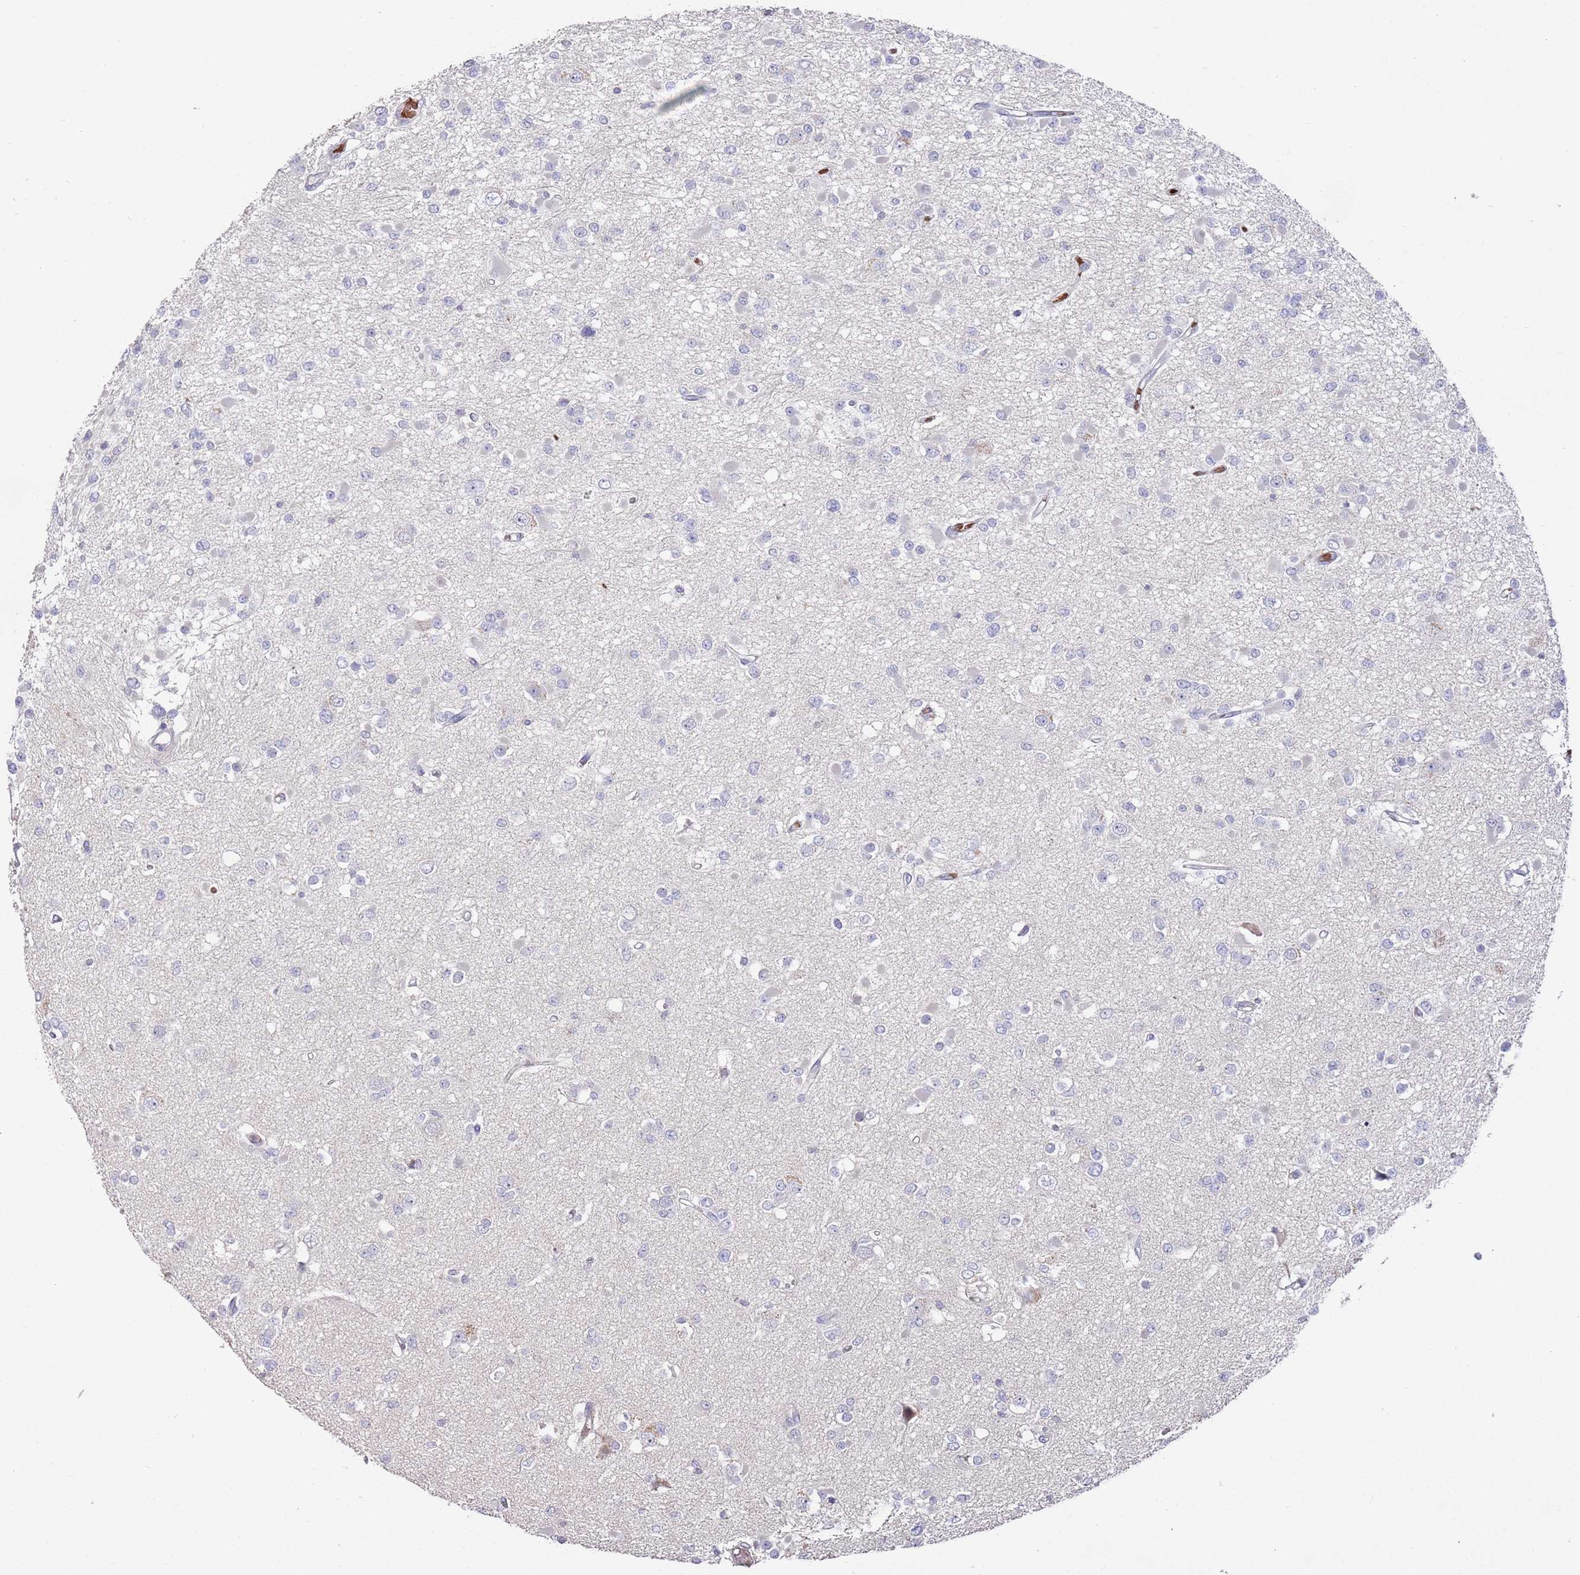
{"staining": {"intensity": "negative", "quantity": "none", "location": "none"}, "tissue": "glioma", "cell_type": "Tumor cells", "image_type": "cancer", "snomed": [{"axis": "morphology", "description": "Glioma, malignant, Low grade"}, {"axis": "topography", "description": "Brain"}], "caption": "Malignant low-grade glioma was stained to show a protein in brown. There is no significant expression in tumor cells.", "gene": "LACC1", "patient": {"sex": "female", "age": 22}}